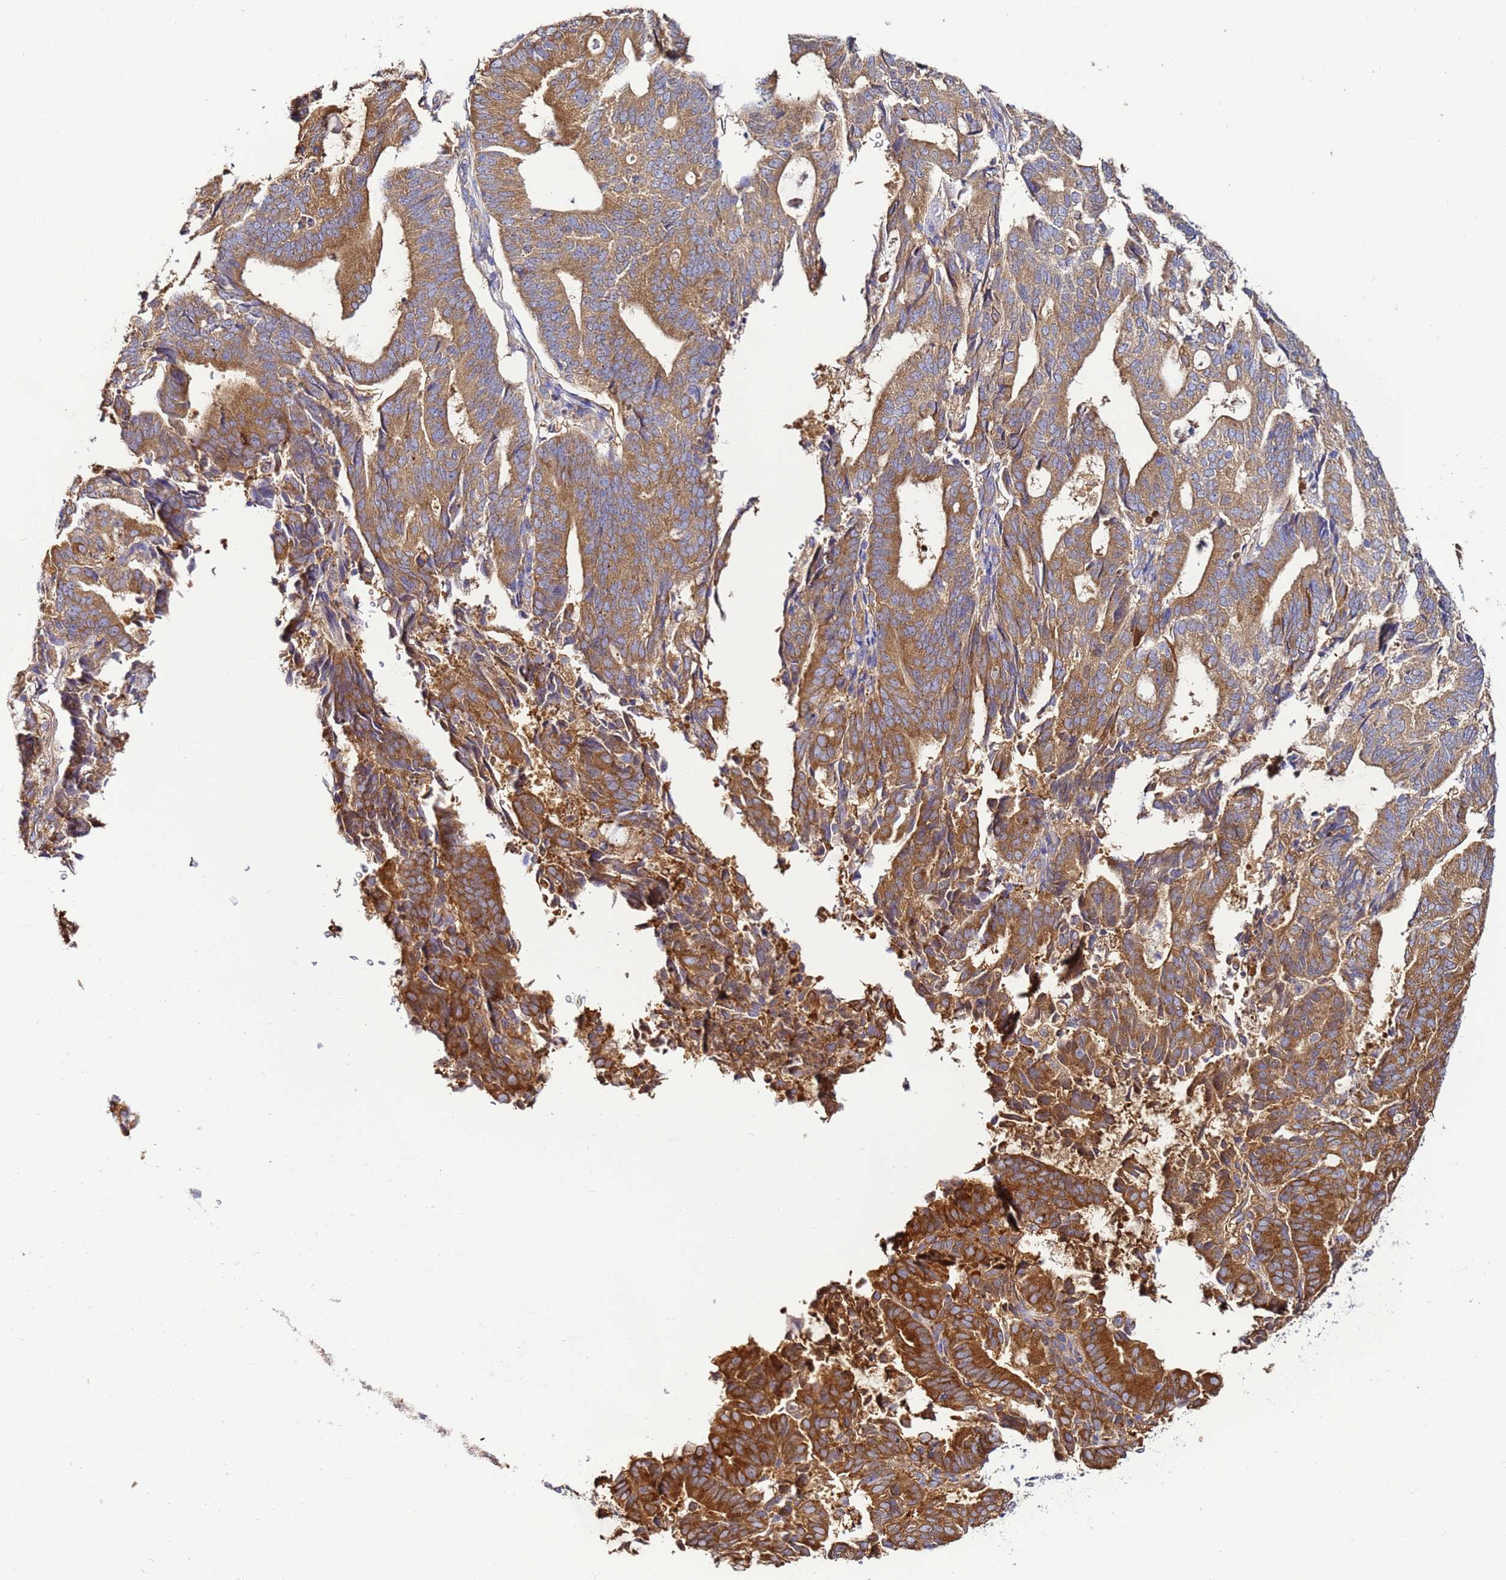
{"staining": {"intensity": "moderate", "quantity": ">75%", "location": "cytoplasmic/membranous"}, "tissue": "endometrial cancer", "cell_type": "Tumor cells", "image_type": "cancer", "snomed": [{"axis": "morphology", "description": "Adenocarcinoma, NOS"}, {"axis": "topography", "description": "Endometrium"}], "caption": "Endometrial cancer (adenocarcinoma) stained with immunohistochemistry (IHC) demonstrates moderate cytoplasmic/membranous staining in approximately >75% of tumor cells. (brown staining indicates protein expression, while blue staining denotes nuclei).", "gene": "NARS1", "patient": {"sex": "female", "age": 70}}